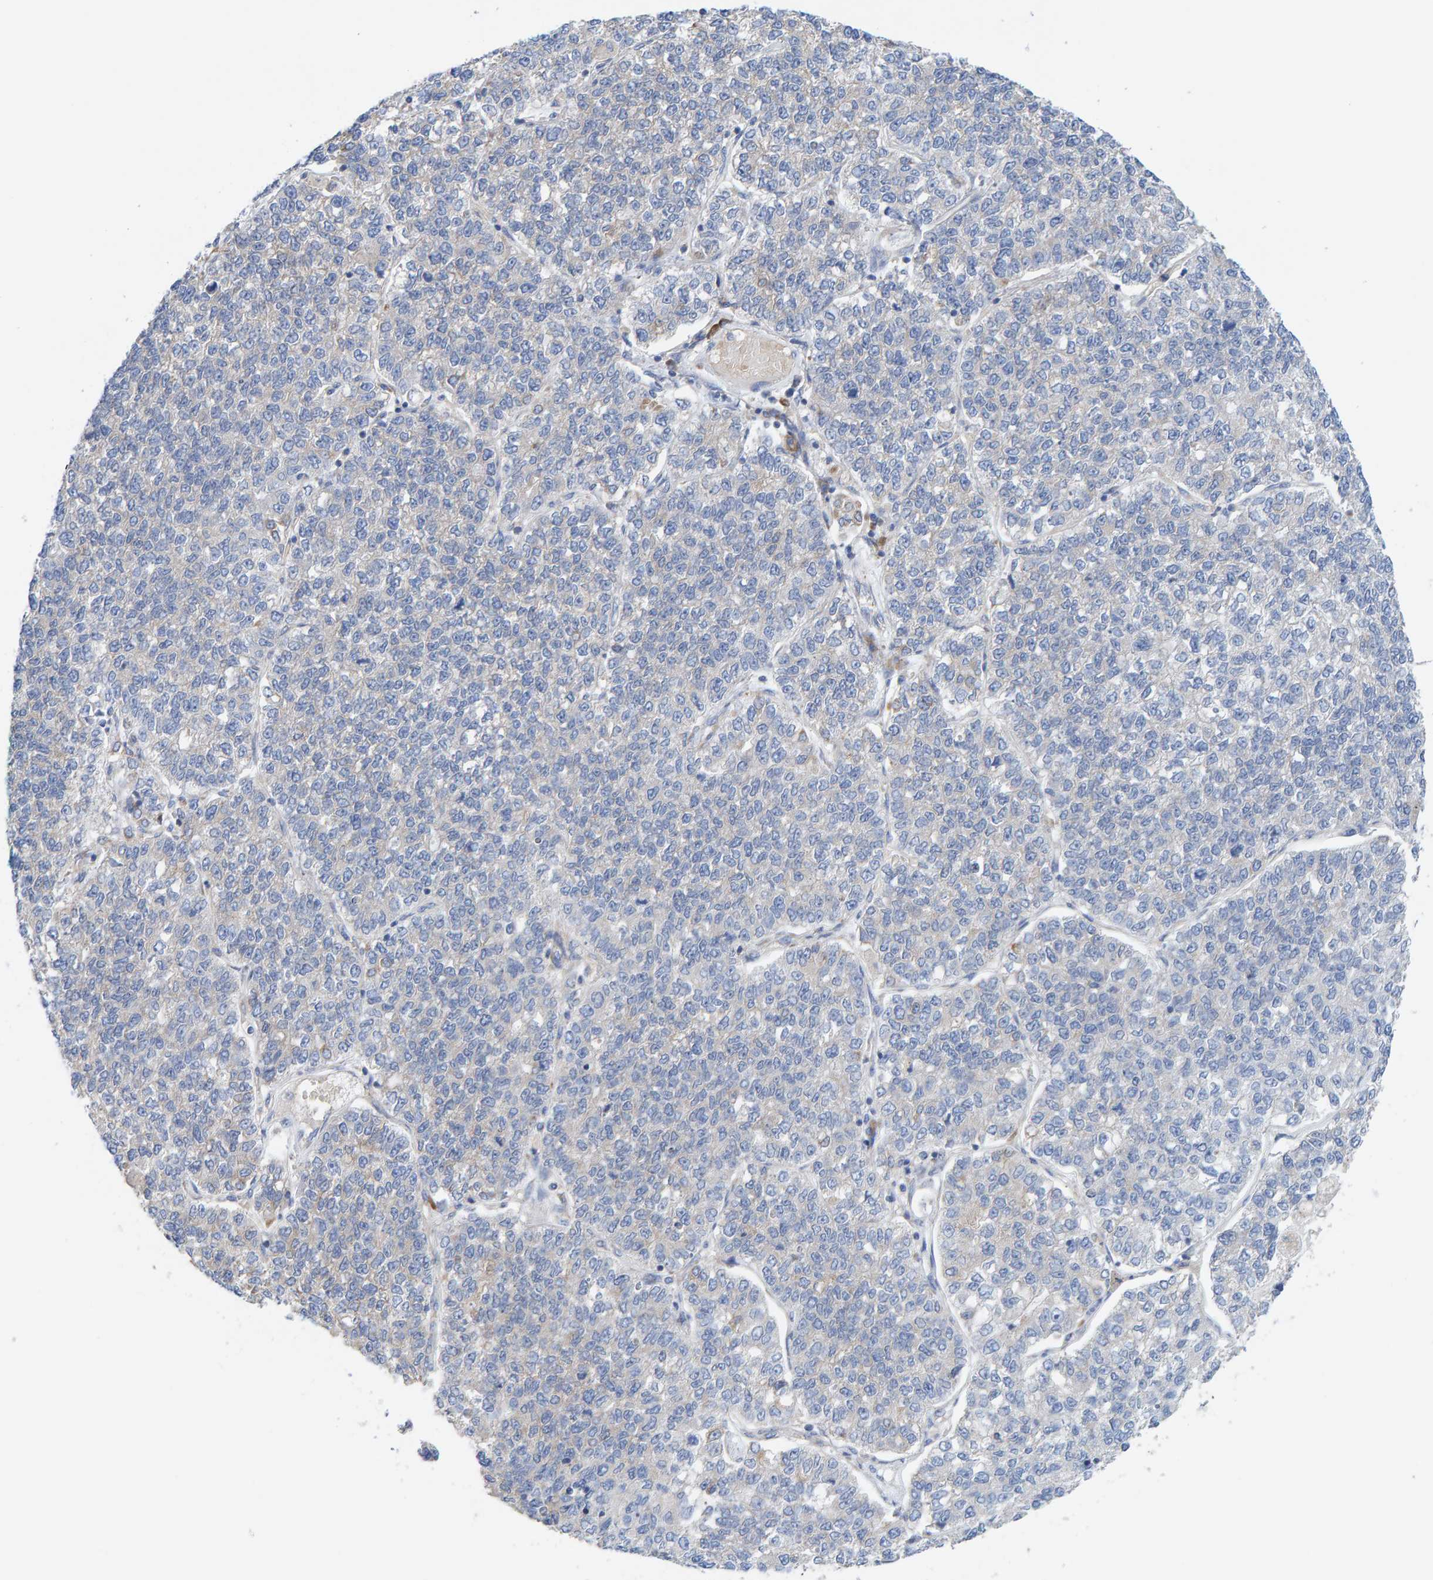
{"staining": {"intensity": "weak", "quantity": "<25%", "location": "cytoplasmic/membranous"}, "tissue": "lung cancer", "cell_type": "Tumor cells", "image_type": "cancer", "snomed": [{"axis": "morphology", "description": "Adenocarcinoma, NOS"}, {"axis": "topography", "description": "Lung"}], "caption": "There is no significant staining in tumor cells of lung adenocarcinoma.", "gene": "CDK5RAP3", "patient": {"sex": "male", "age": 49}}